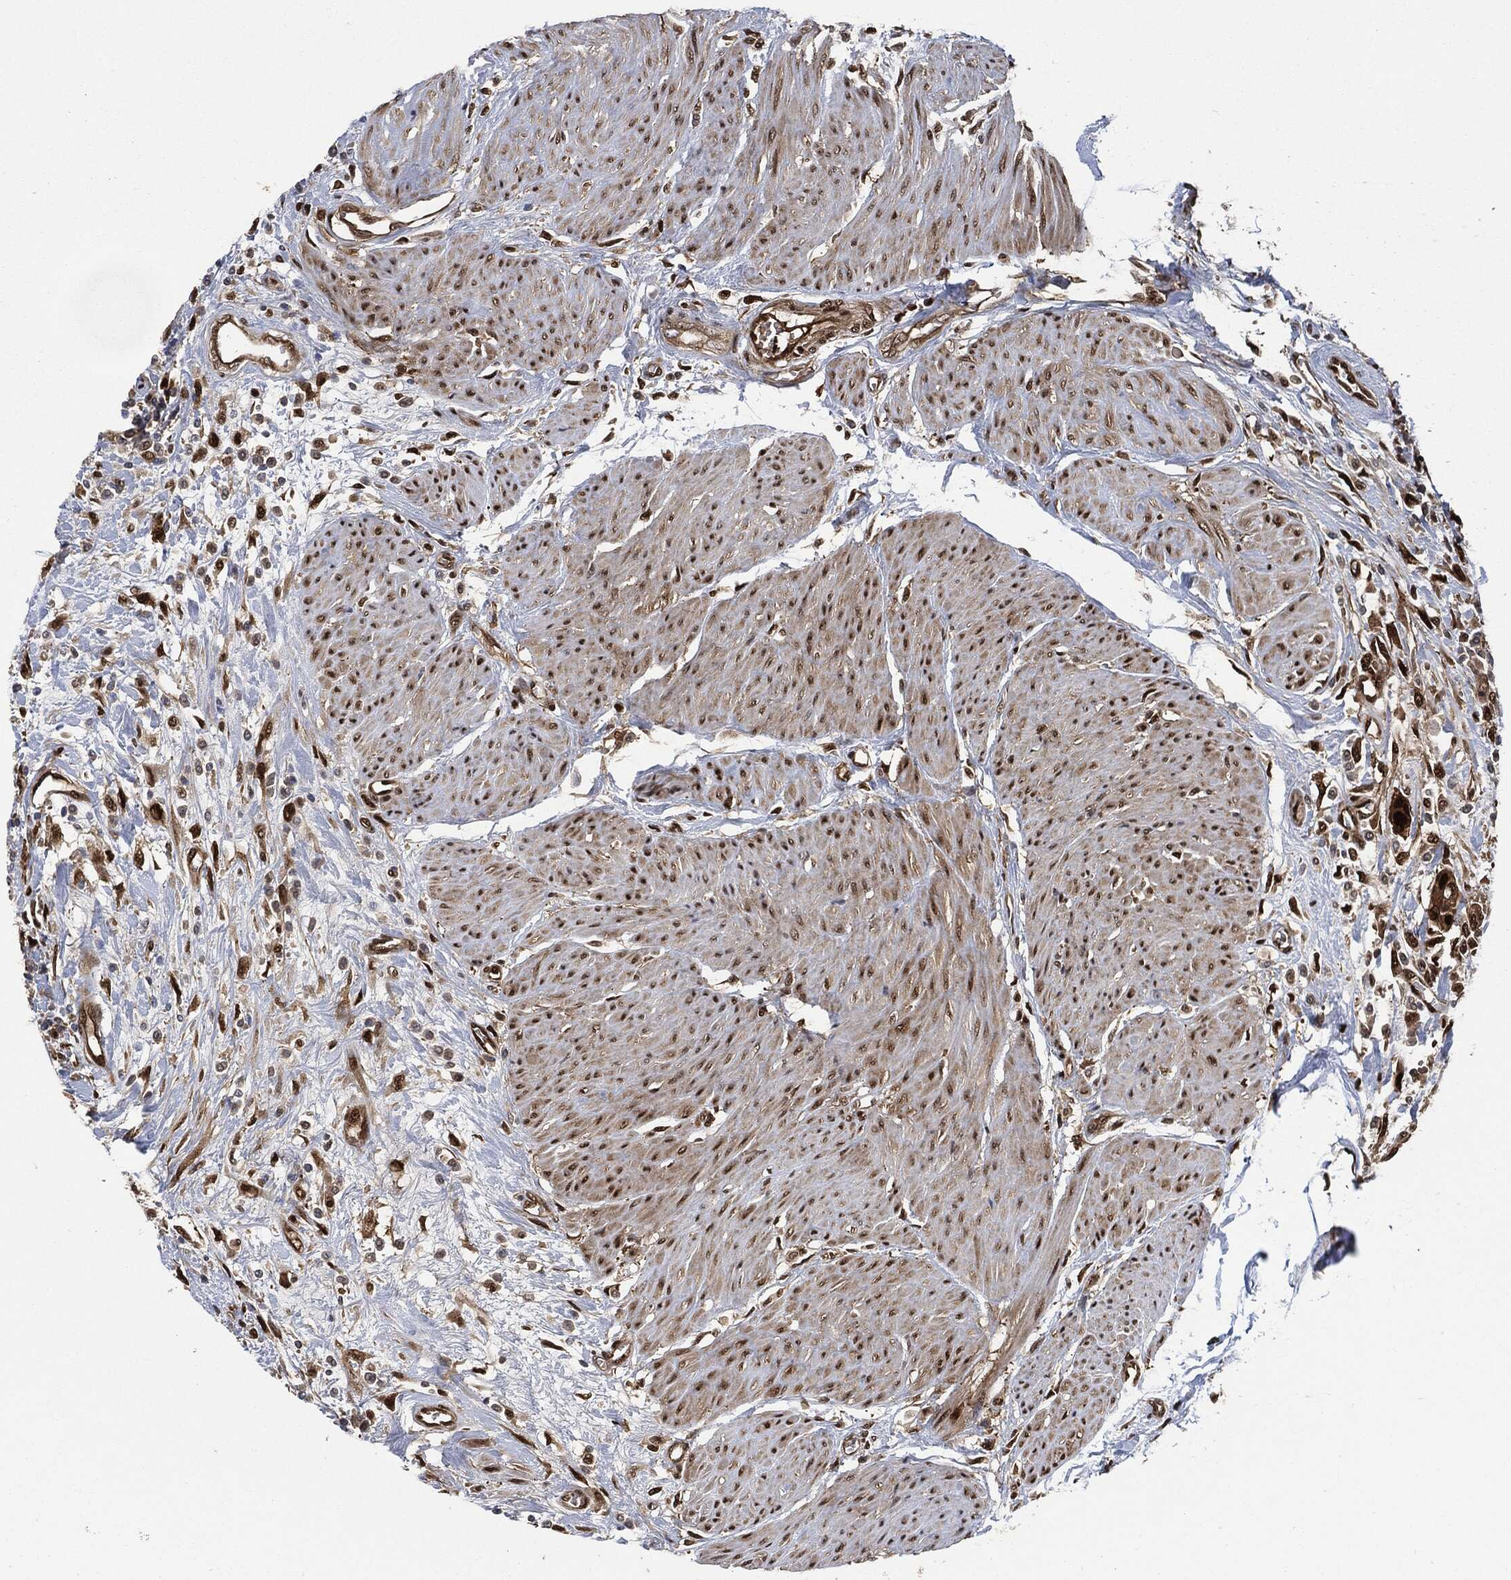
{"staining": {"intensity": "strong", "quantity": "25%-75%", "location": "nuclear"}, "tissue": "urothelial cancer", "cell_type": "Tumor cells", "image_type": "cancer", "snomed": [{"axis": "morphology", "description": "Urothelial carcinoma, High grade"}, {"axis": "topography", "description": "Urinary bladder"}], "caption": "This photomicrograph demonstrates urothelial cancer stained with immunohistochemistry to label a protein in brown. The nuclear of tumor cells show strong positivity for the protein. Nuclei are counter-stained blue.", "gene": "DCTN1", "patient": {"sex": "male", "age": 35}}